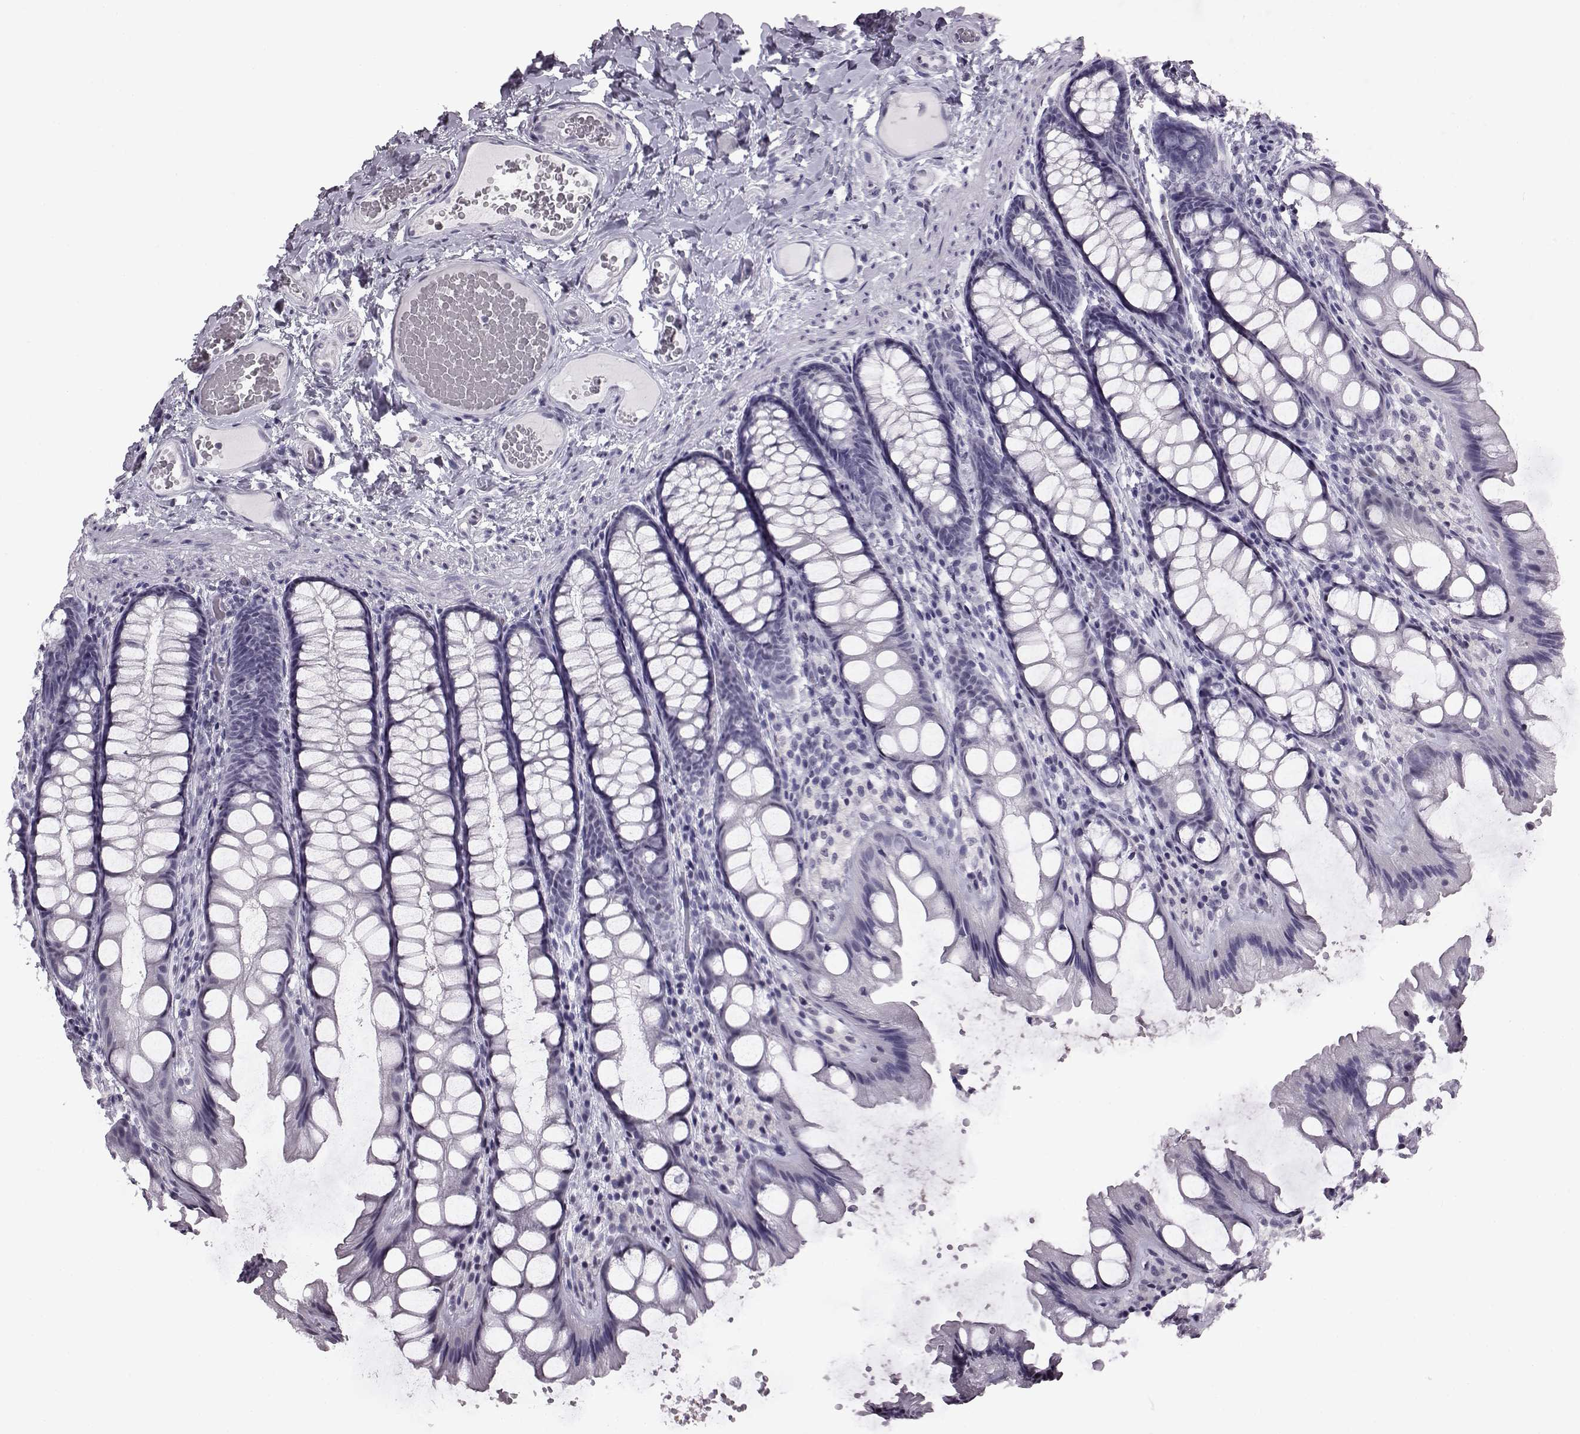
{"staining": {"intensity": "negative", "quantity": "none", "location": "none"}, "tissue": "colon", "cell_type": "Endothelial cells", "image_type": "normal", "snomed": [{"axis": "morphology", "description": "Normal tissue, NOS"}, {"axis": "topography", "description": "Colon"}], "caption": "High power microscopy image of an IHC micrograph of unremarkable colon, revealing no significant staining in endothelial cells.", "gene": "ADGRG2", "patient": {"sex": "male", "age": 47}}